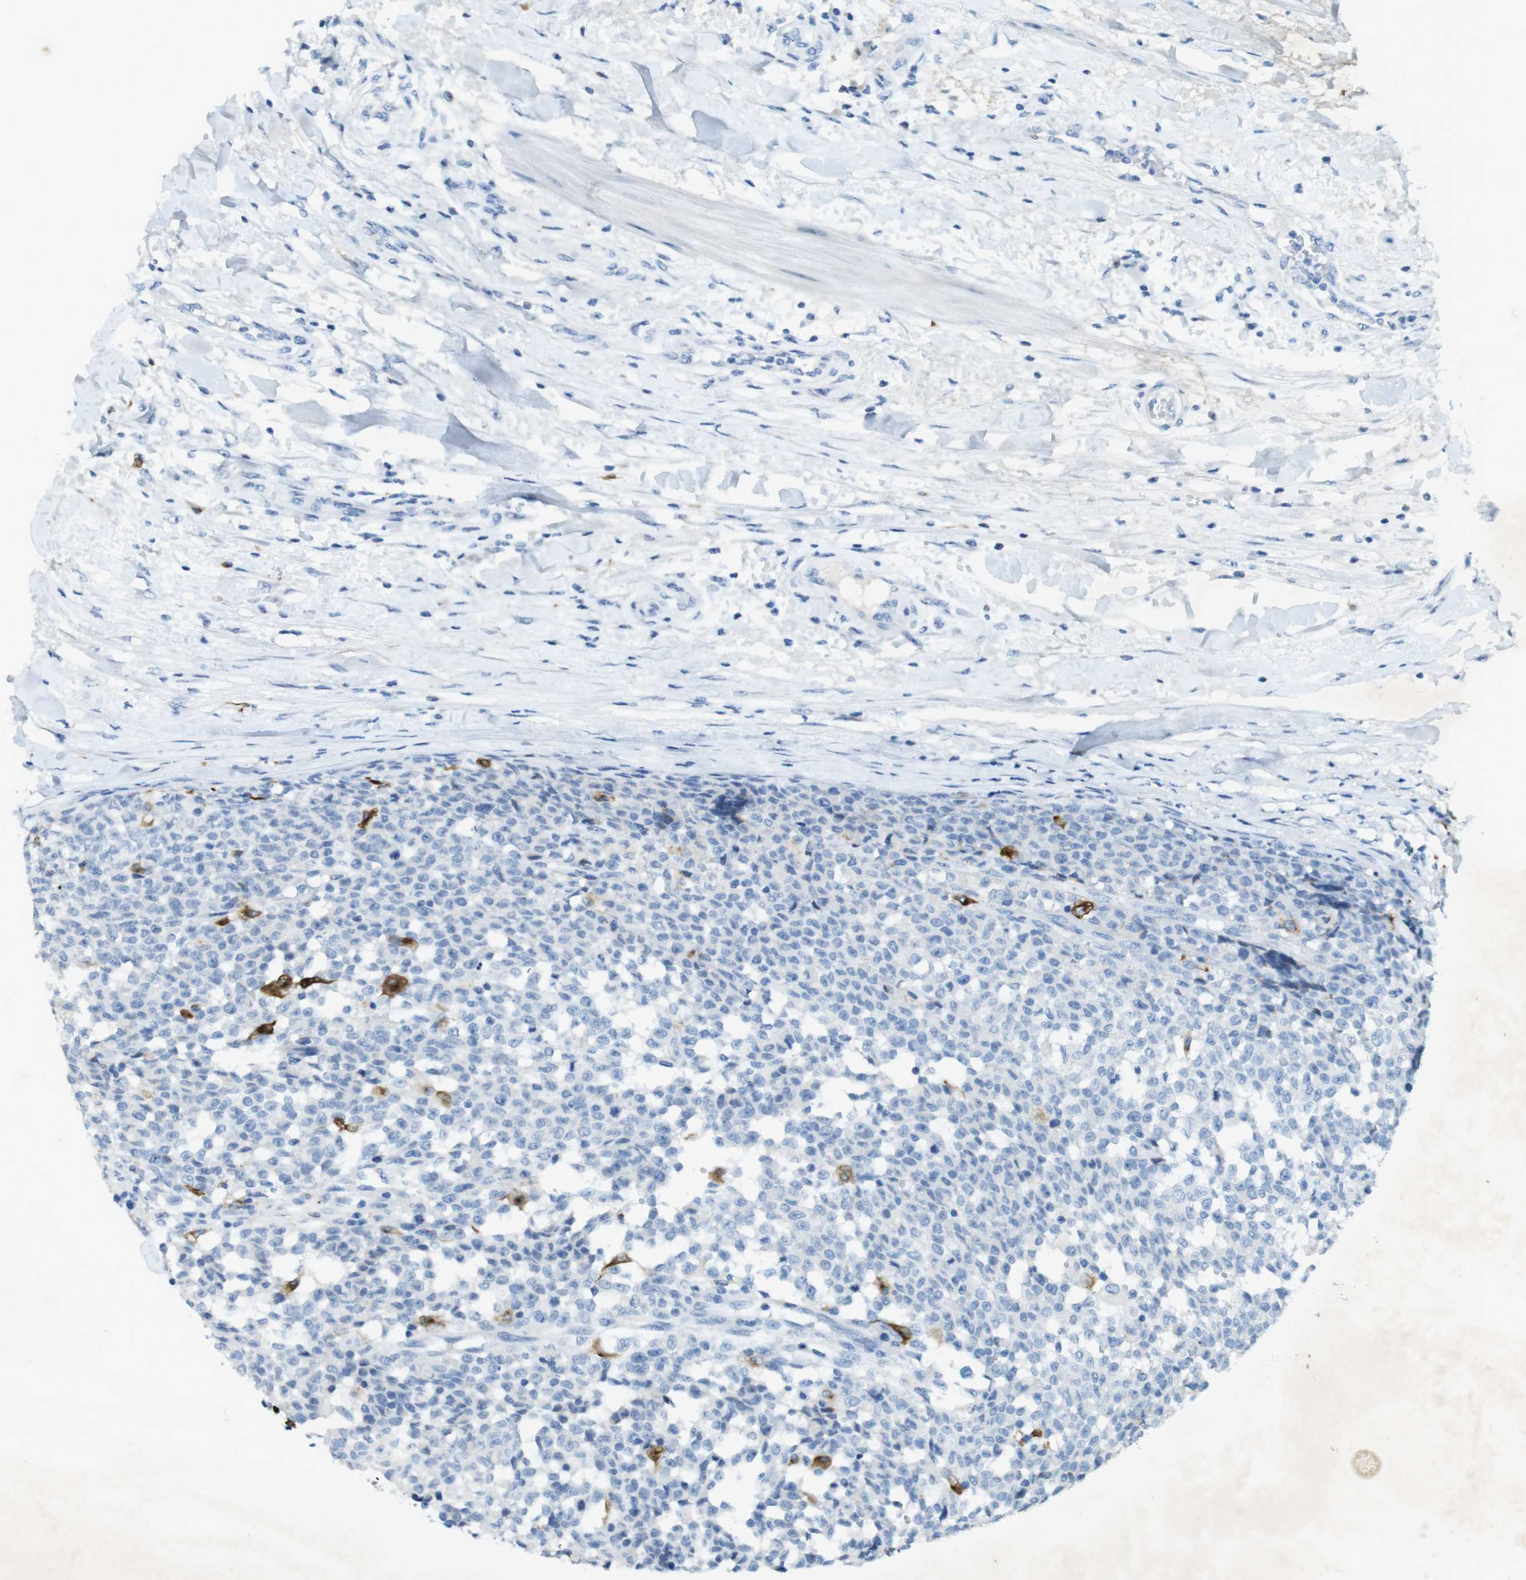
{"staining": {"intensity": "negative", "quantity": "none", "location": "none"}, "tissue": "testis cancer", "cell_type": "Tumor cells", "image_type": "cancer", "snomed": [{"axis": "morphology", "description": "Seminoma, NOS"}, {"axis": "topography", "description": "Testis"}], "caption": "Human testis seminoma stained for a protein using IHC reveals no expression in tumor cells.", "gene": "CD320", "patient": {"sex": "male", "age": 59}}